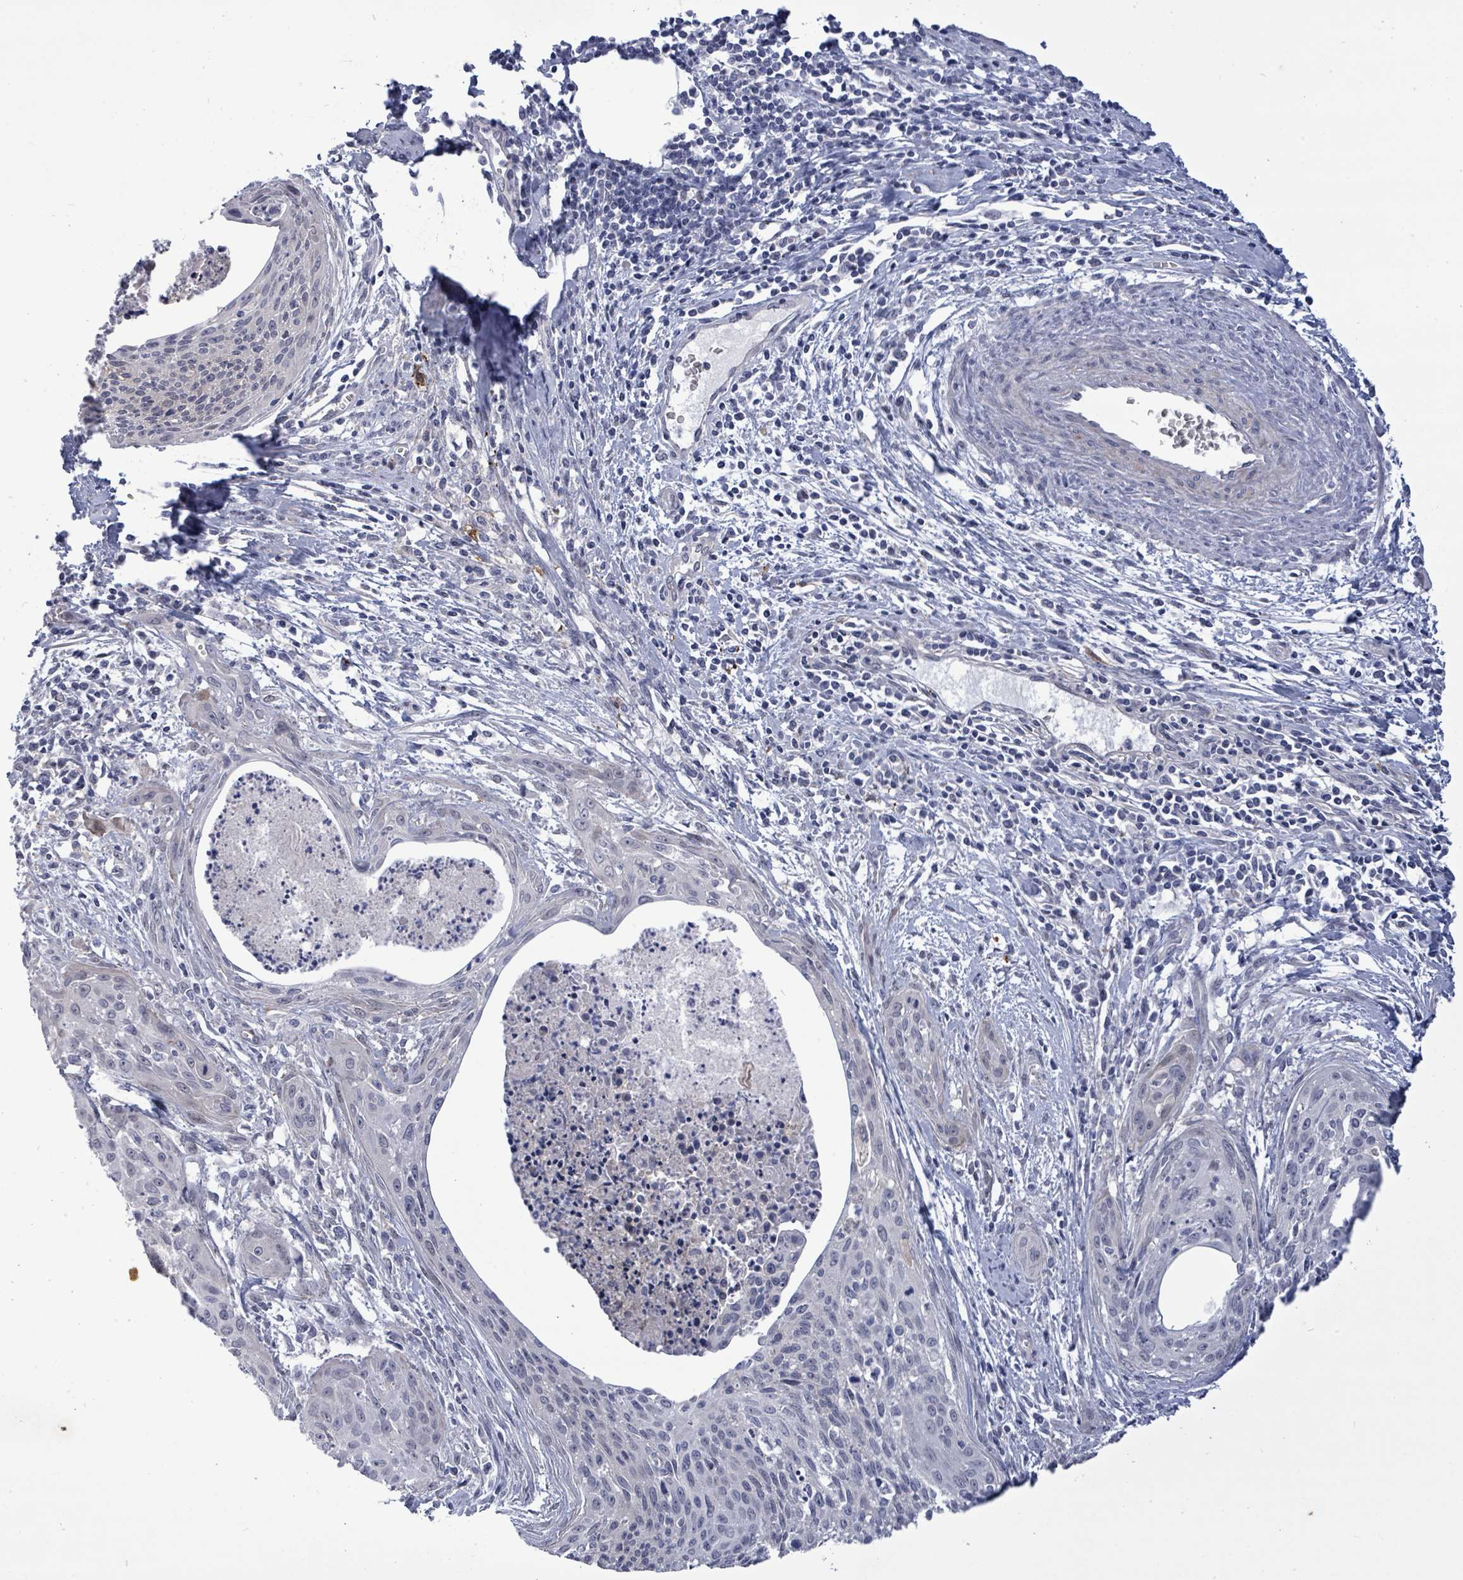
{"staining": {"intensity": "negative", "quantity": "none", "location": "none"}, "tissue": "cervical cancer", "cell_type": "Tumor cells", "image_type": "cancer", "snomed": [{"axis": "morphology", "description": "Squamous cell carcinoma, NOS"}, {"axis": "topography", "description": "Cervix"}], "caption": "Protein analysis of cervical cancer demonstrates no significant expression in tumor cells.", "gene": "CT45A5", "patient": {"sex": "female", "age": 55}}